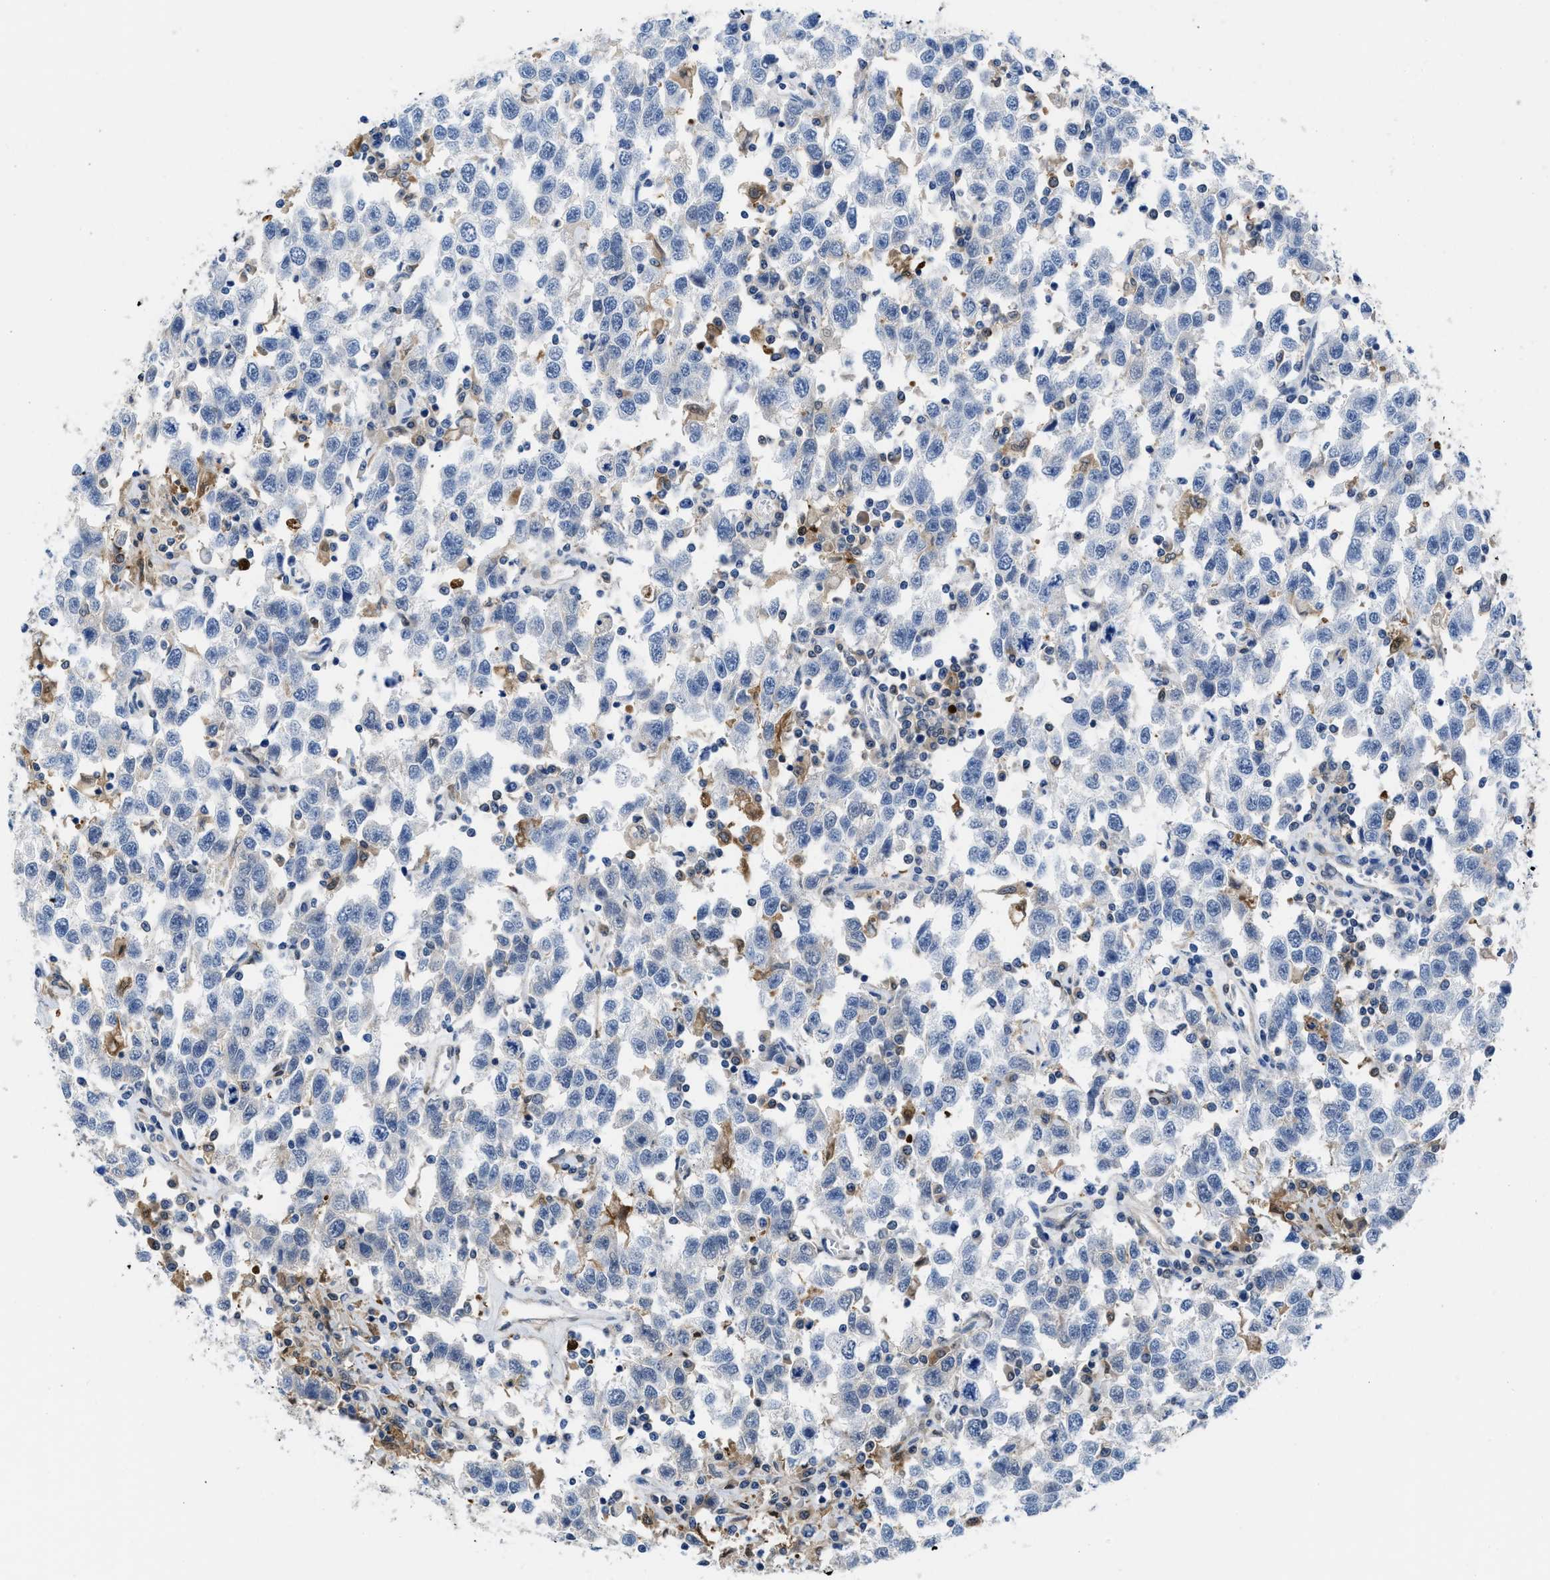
{"staining": {"intensity": "negative", "quantity": "none", "location": "none"}, "tissue": "testis cancer", "cell_type": "Tumor cells", "image_type": "cancer", "snomed": [{"axis": "morphology", "description": "Seminoma, NOS"}, {"axis": "topography", "description": "Testis"}], "caption": "Immunohistochemistry (IHC) of human testis cancer (seminoma) exhibits no expression in tumor cells.", "gene": "CBR1", "patient": {"sex": "male", "age": 41}}